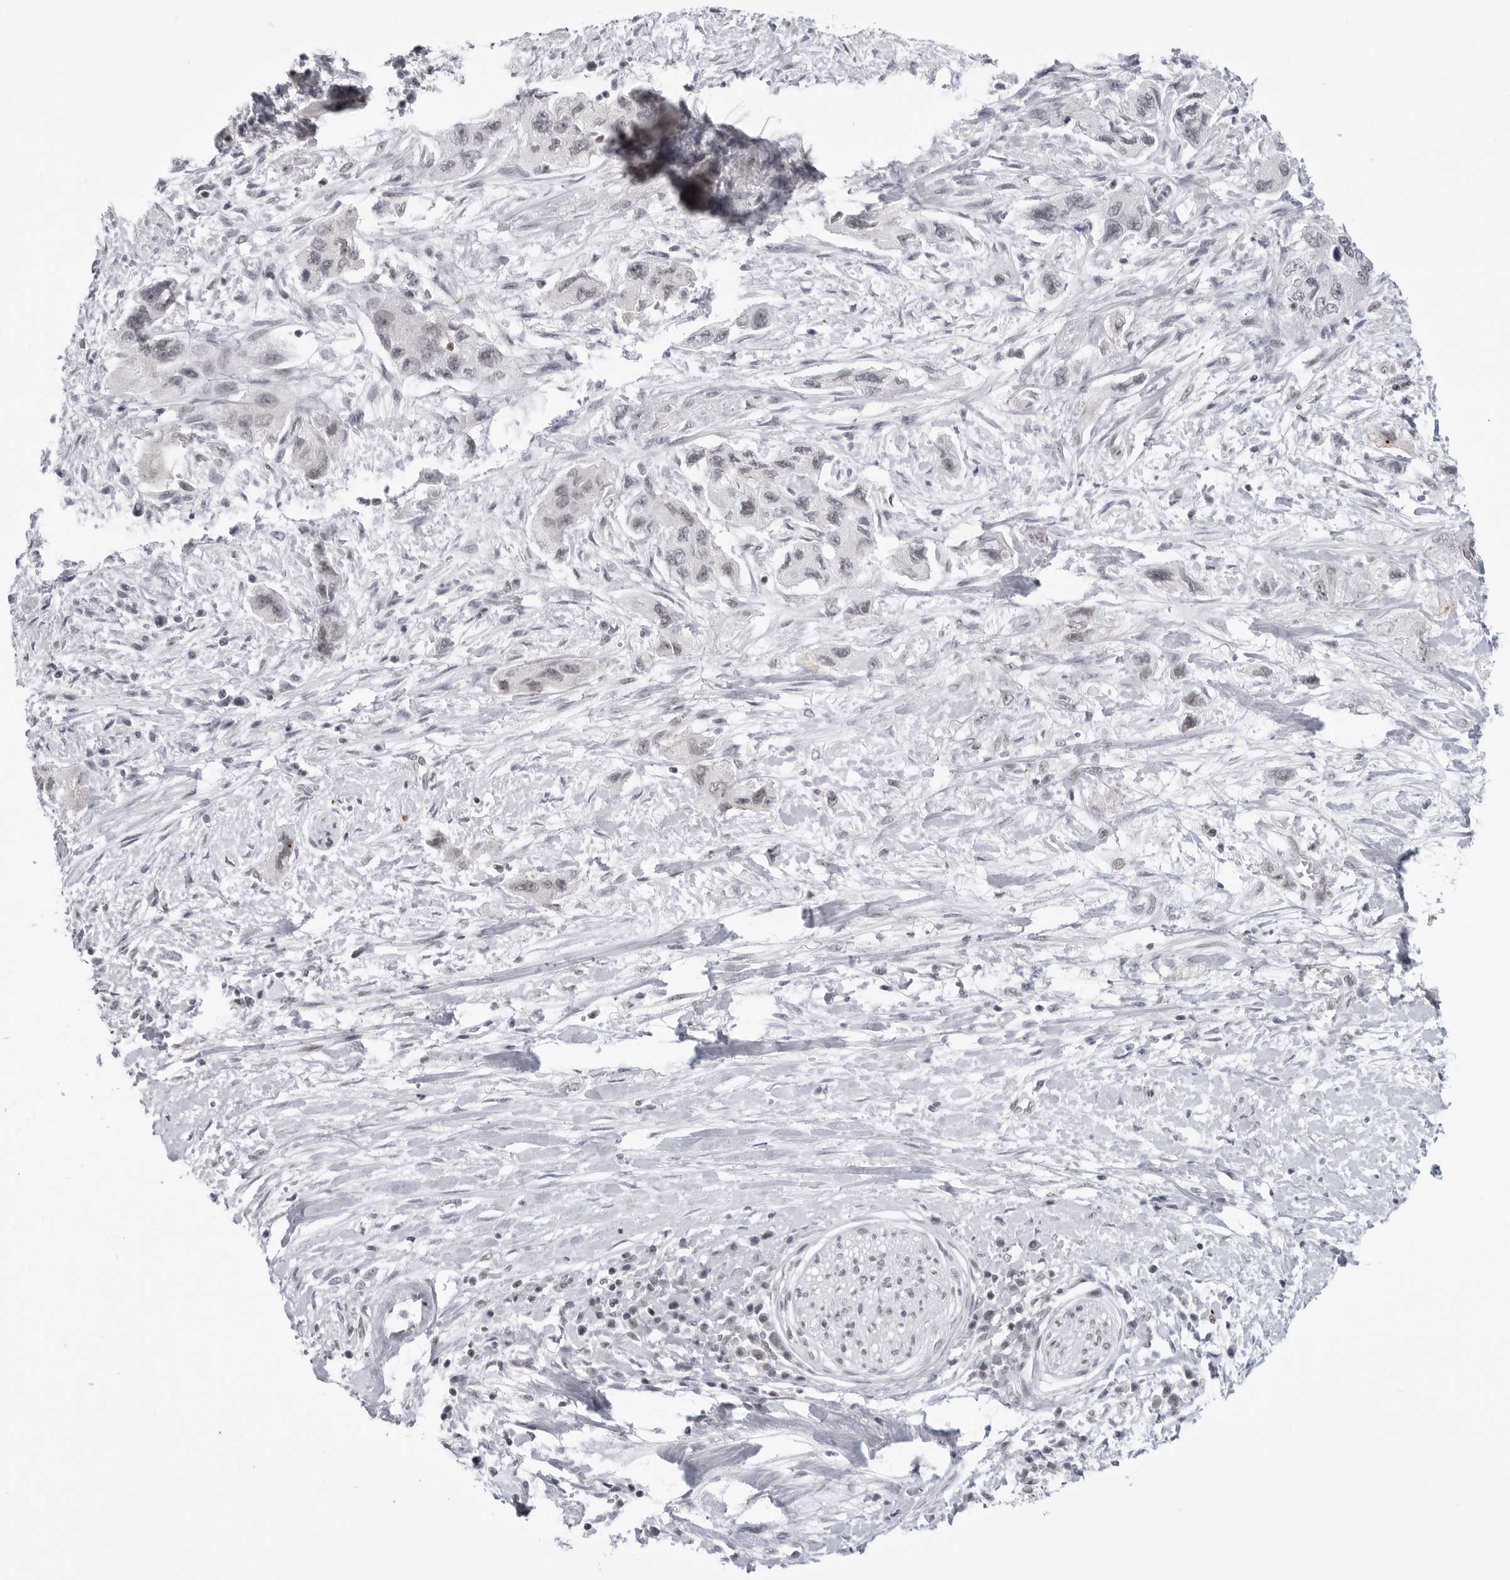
{"staining": {"intensity": "negative", "quantity": "none", "location": "none"}, "tissue": "pancreatic cancer", "cell_type": "Tumor cells", "image_type": "cancer", "snomed": [{"axis": "morphology", "description": "Adenocarcinoma, NOS"}, {"axis": "topography", "description": "Pancreas"}], "caption": "Protein analysis of adenocarcinoma (pancreatic) shows no significant positivity in tumor cells.", "gene": "TRIM66", "patient": {"sex": "female", "age": 73}}